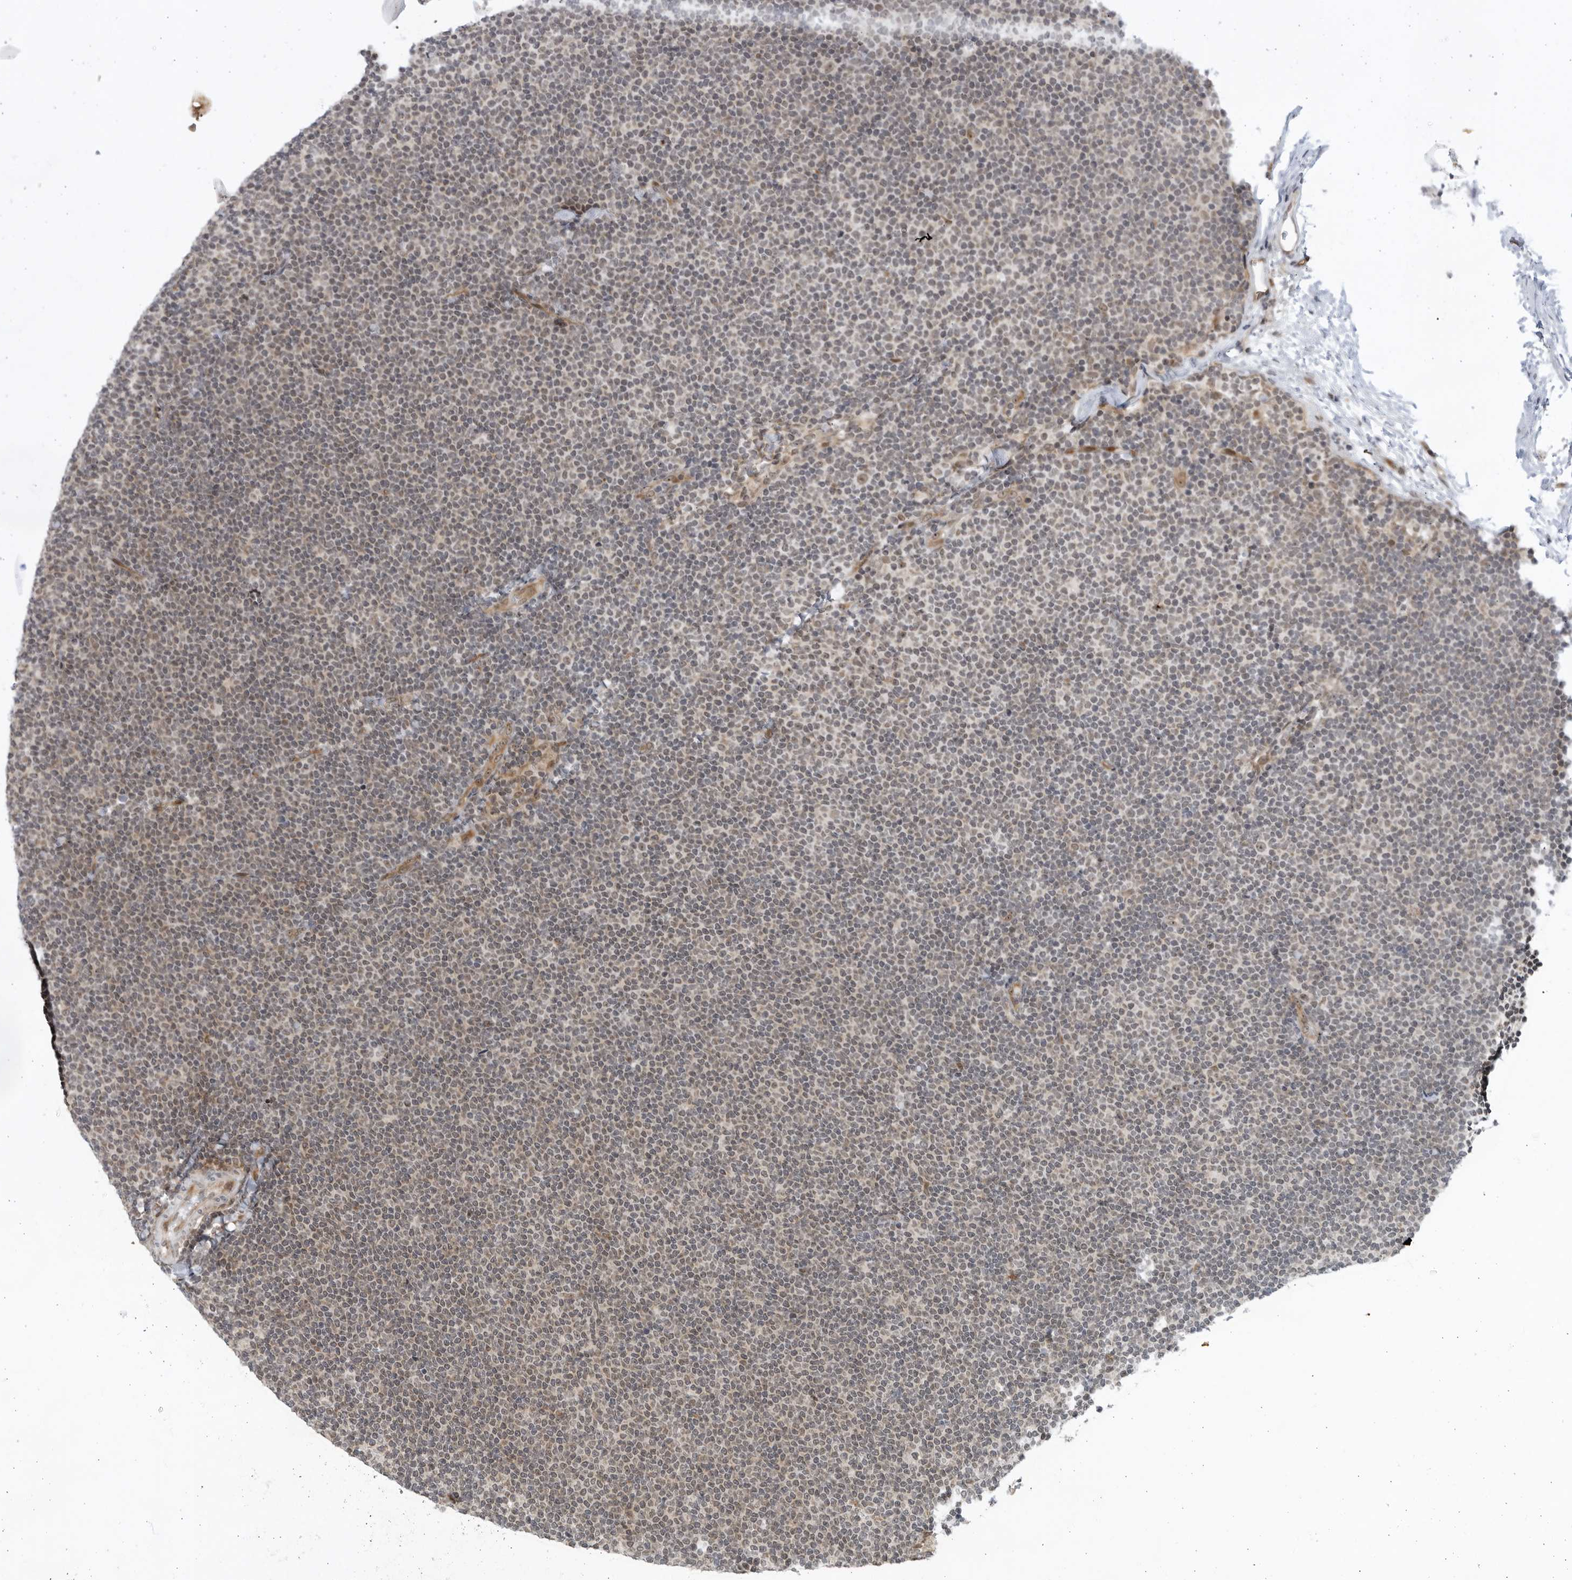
{"staining": {"intensity": "weak", "quantity": "<25%", "location": "nuclear"}, "tissue": "lymphoma", "cell_type": "Tumor cells", "image_type": "cancer", "snomed": [{"axis": "morphology", "description": "Malignant lymphoma, non-Hodgkin's type, Low grade"}, {"axis": "topography", "description": "Lymph node"}], "caption": "The image demonstrates no staining of tumor cells in low-grade malignant lymphoma, non-Hodgkin's type. (DAB immunohistochemistry (IHC) visualized using brightfield microscopy, high magnification).", "gene": "ITGB3BP", "patient": {"sex": "female", "age": 53}}